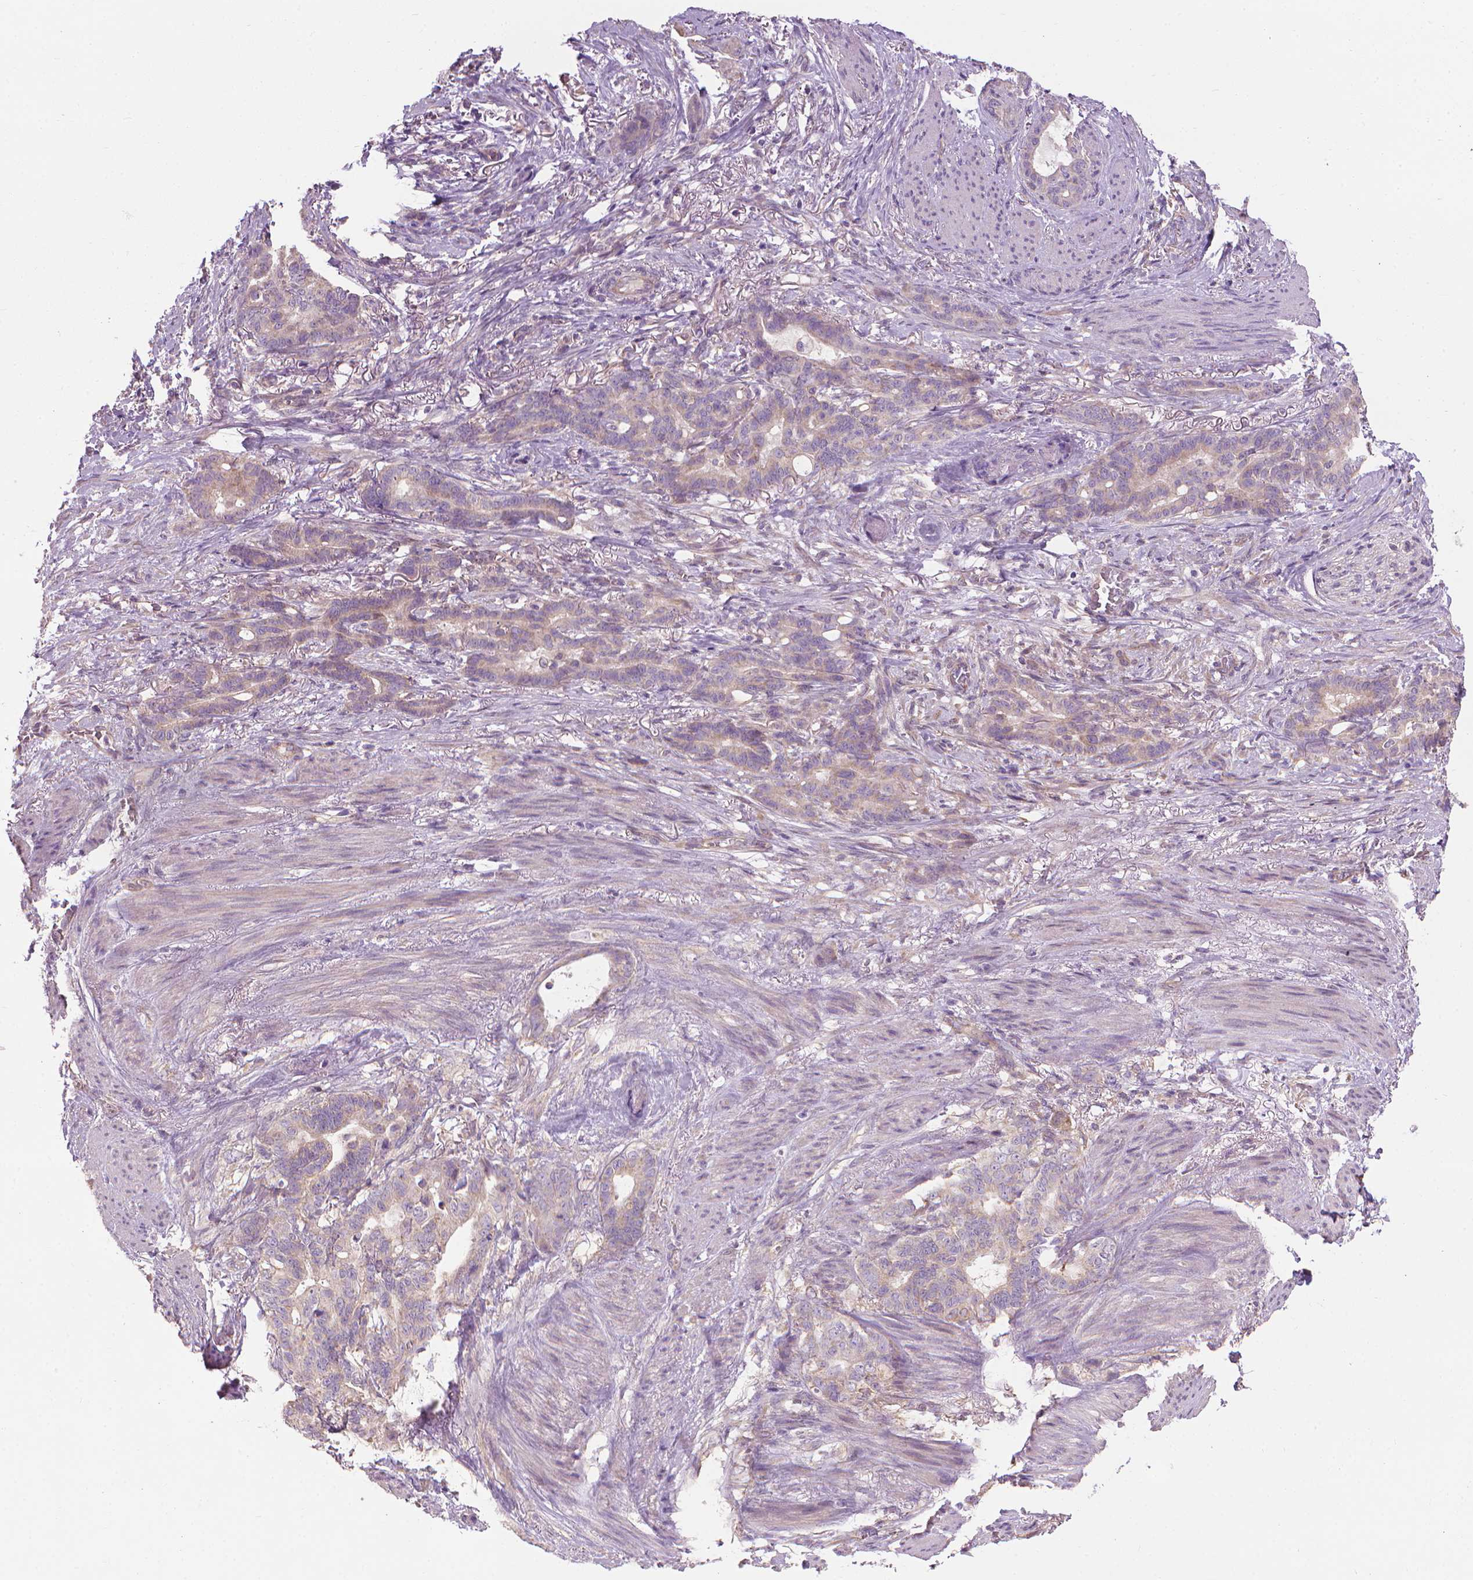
{"staining": {"intensity": "moderate", "quantity": "25%-75%", "location": "cytoplasmic/membranous"}, "tissue": "stomach cancer", "cell_type": "Tumor cells", "image_type": "cancer", "snomed": [{"axis": "morphology", "description": "Normal tissue, NOS"}, {"axis": "morphology", "description": "Adenocarcinoma, NOS"}, {"axis": "topography", "description": "Esophagus"}, {"axis": "topography", "description": "Stomach, upper"}], "caption": "Protein expression analysis of human stomach adenocarcinoma reveals moderate cytoplasmic/membranous positivity in about 25%-75% of tumor cells.", "gene": "RIIAD1", "patient": {"sex": "male", "age": 62}}